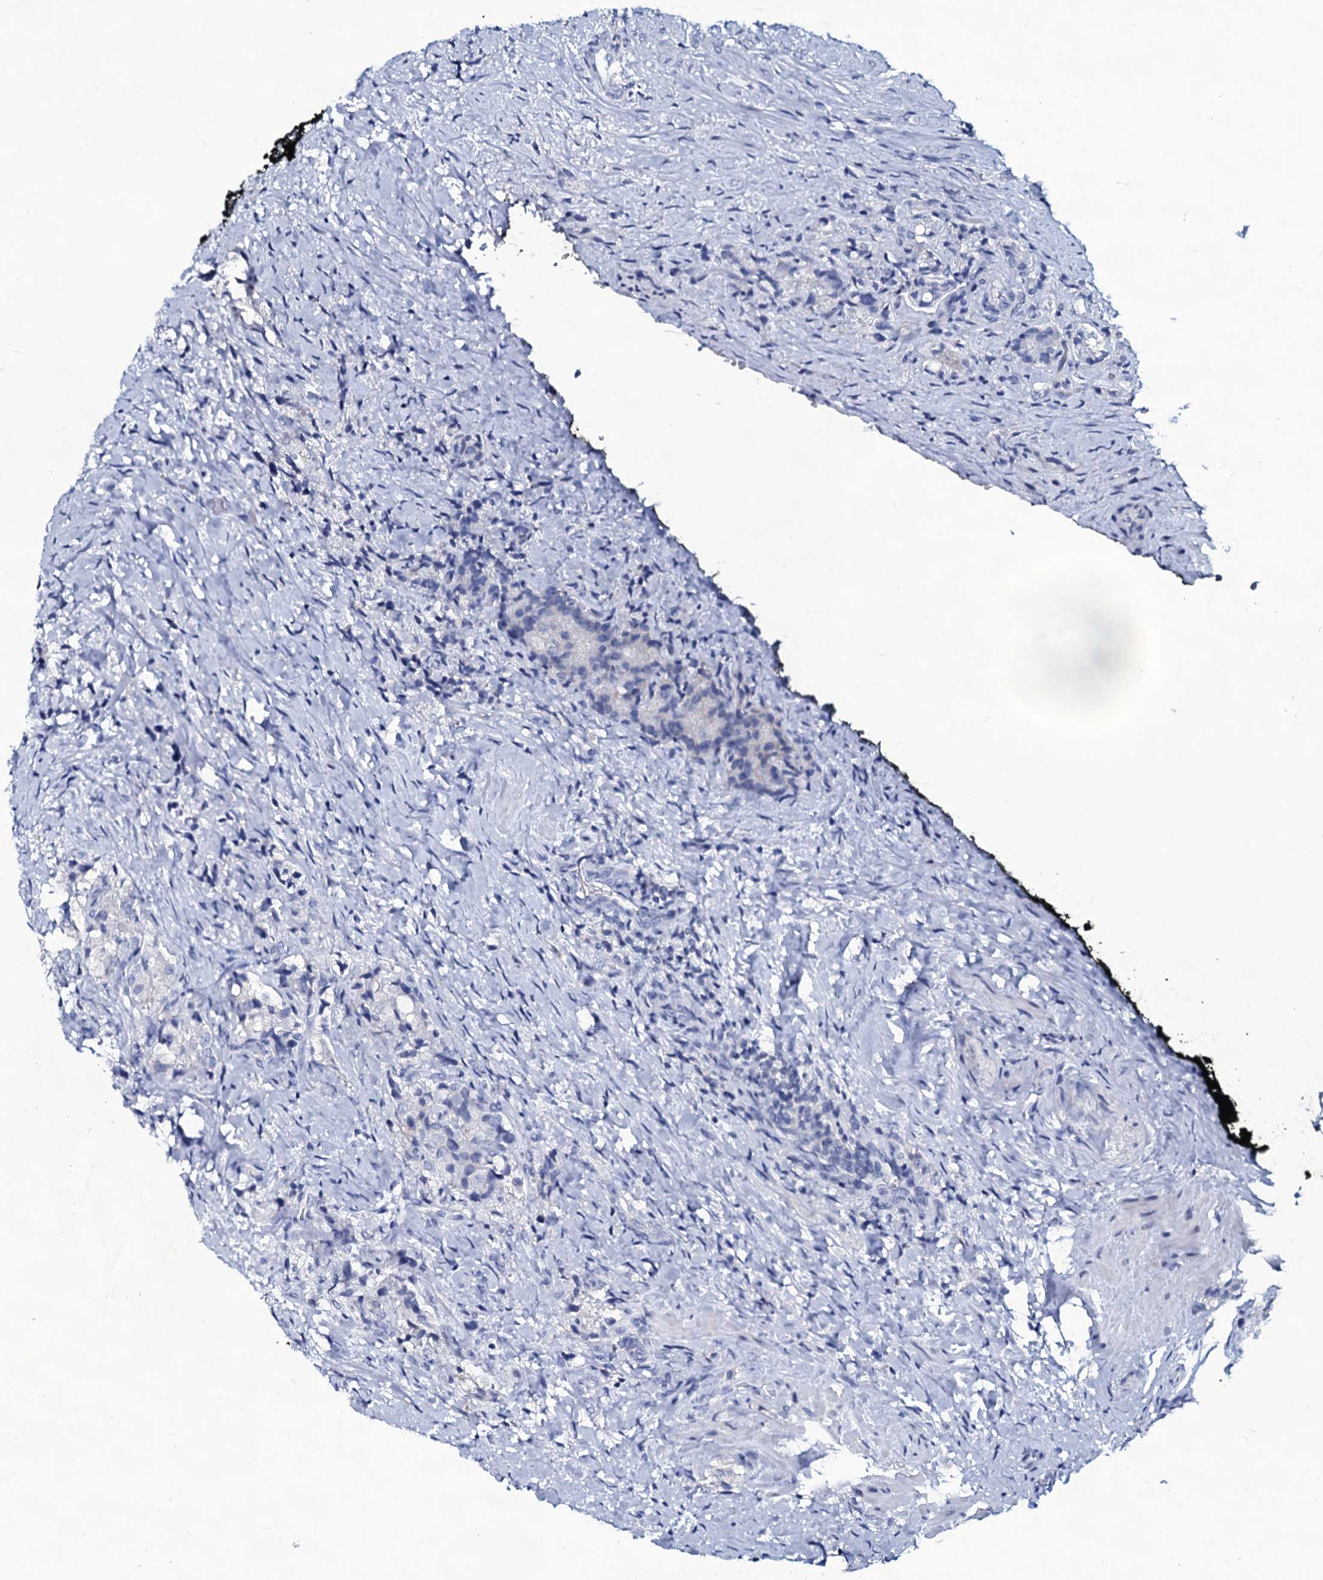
{"staining": {"intensity": "negative", "quantity": "none", "location": "none"}, "tissue": "prostate cancer", "cell_type": "Tumor cells", "image_type": "cancer", "snomed": [{"axis": "morphology", "description": "Adenocarcinoma, High grade"}, {"axis": "topography", "description": "Prostate"}], "caption": "This is an immunohistochemistry photomicrograph of human prostate cancer. There is no staining in tumor cells.", "gene": "SLC4A7", "patient": {"sex": "male", "age": 65}}